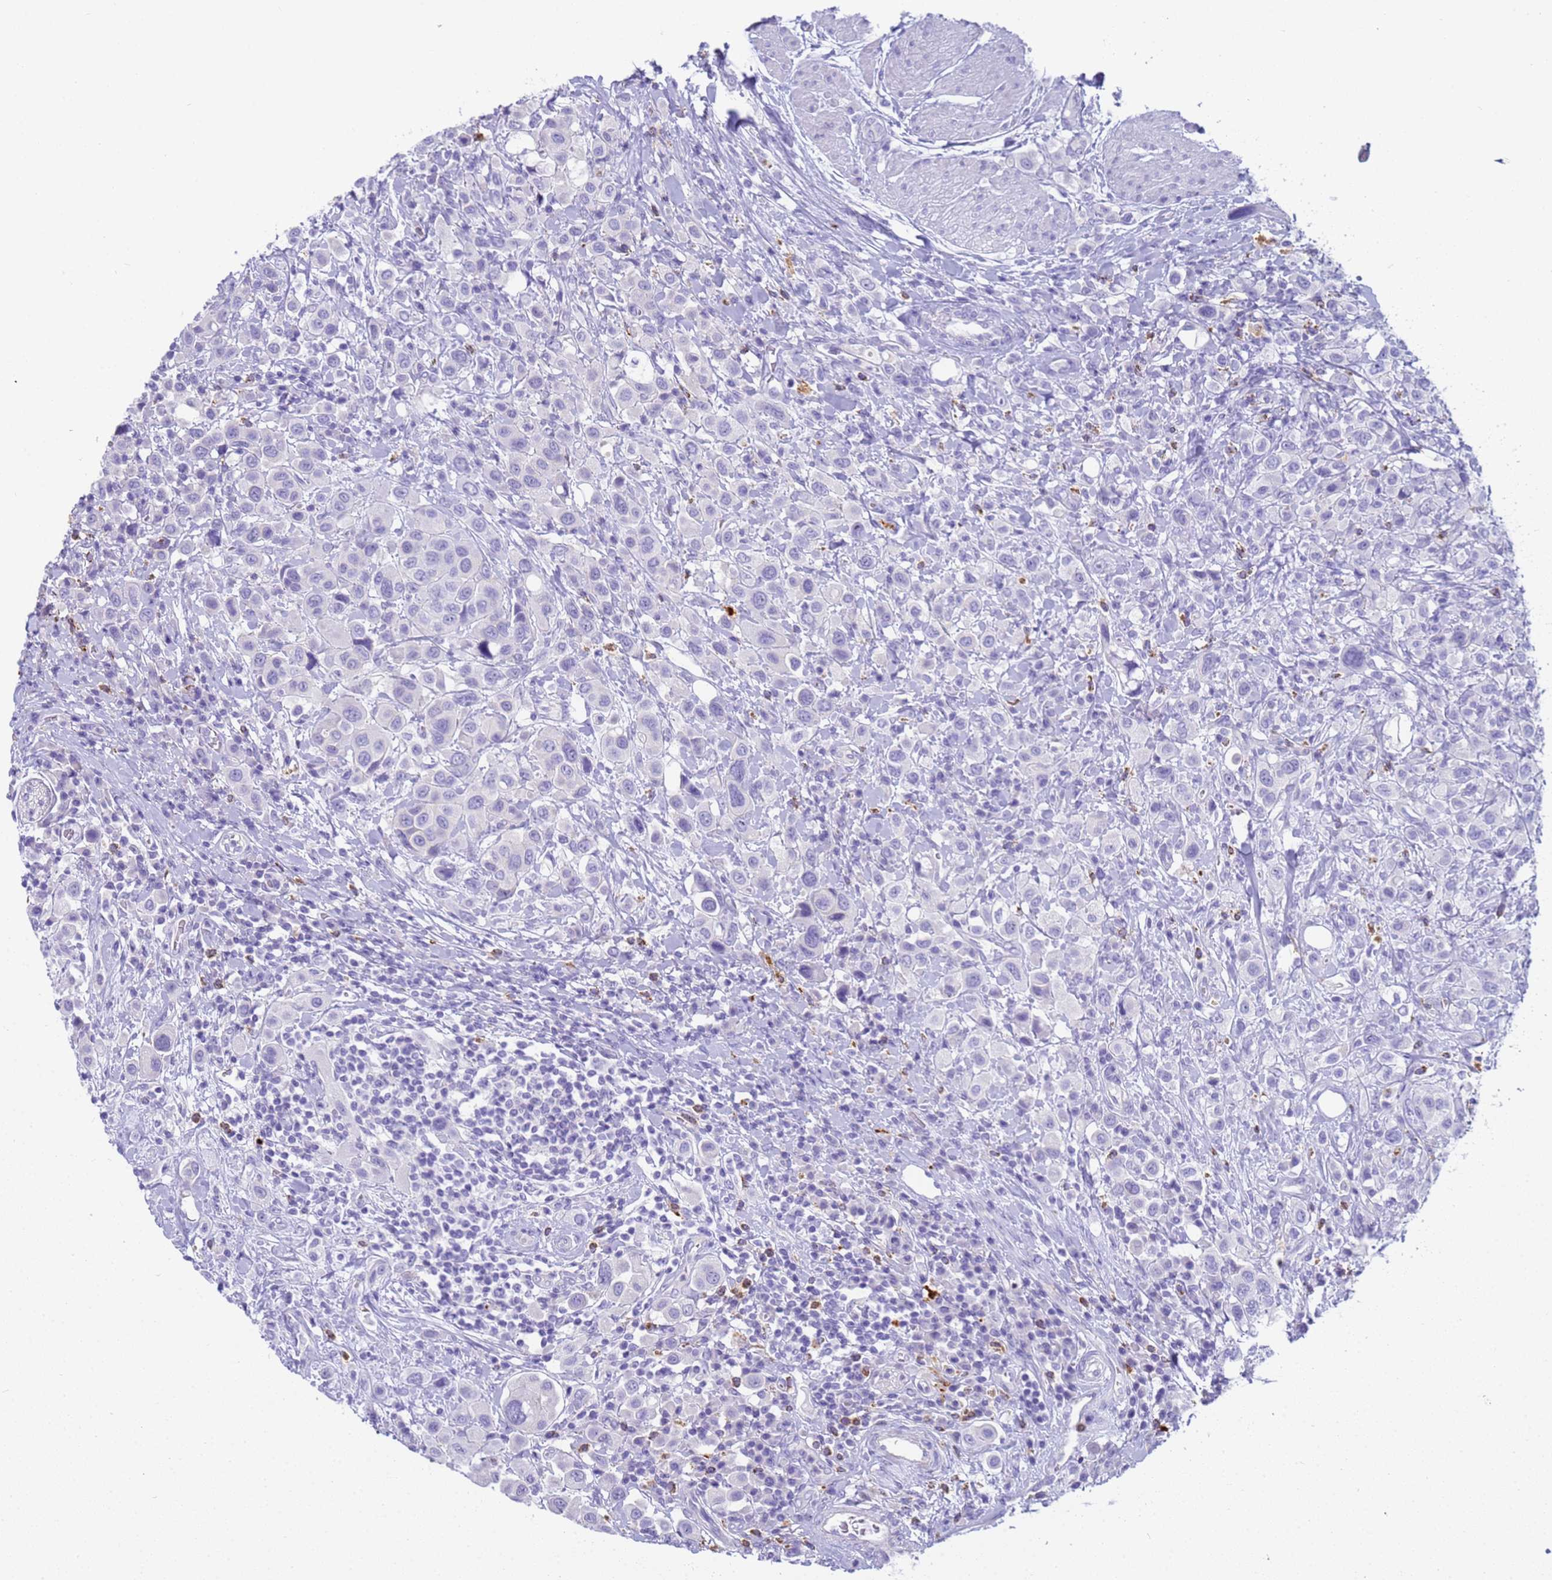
{"staining": {"intensity": "negative", "quantity": "none", "location": "none"}, "tissue": "urothelial cancer", "cell_type": "Tumor cells", "image_type": "cancer", "snomed": [{"axis": "morphology", "description": "Urothelial carcinoma, High grade"}, {"axis": "topography", "description": "Urinary bladder"}], "caption": "Immunohistochemical staining of urothelial cancer demonstrates no significant positivity in tumor cells. (Brightfield microscopy of DAB (3,3'-diaminobenzidine) immunohistochemistry at high magnification).", "gene": "RNASE2", "patient": {"sex": "male", "age": 50}}